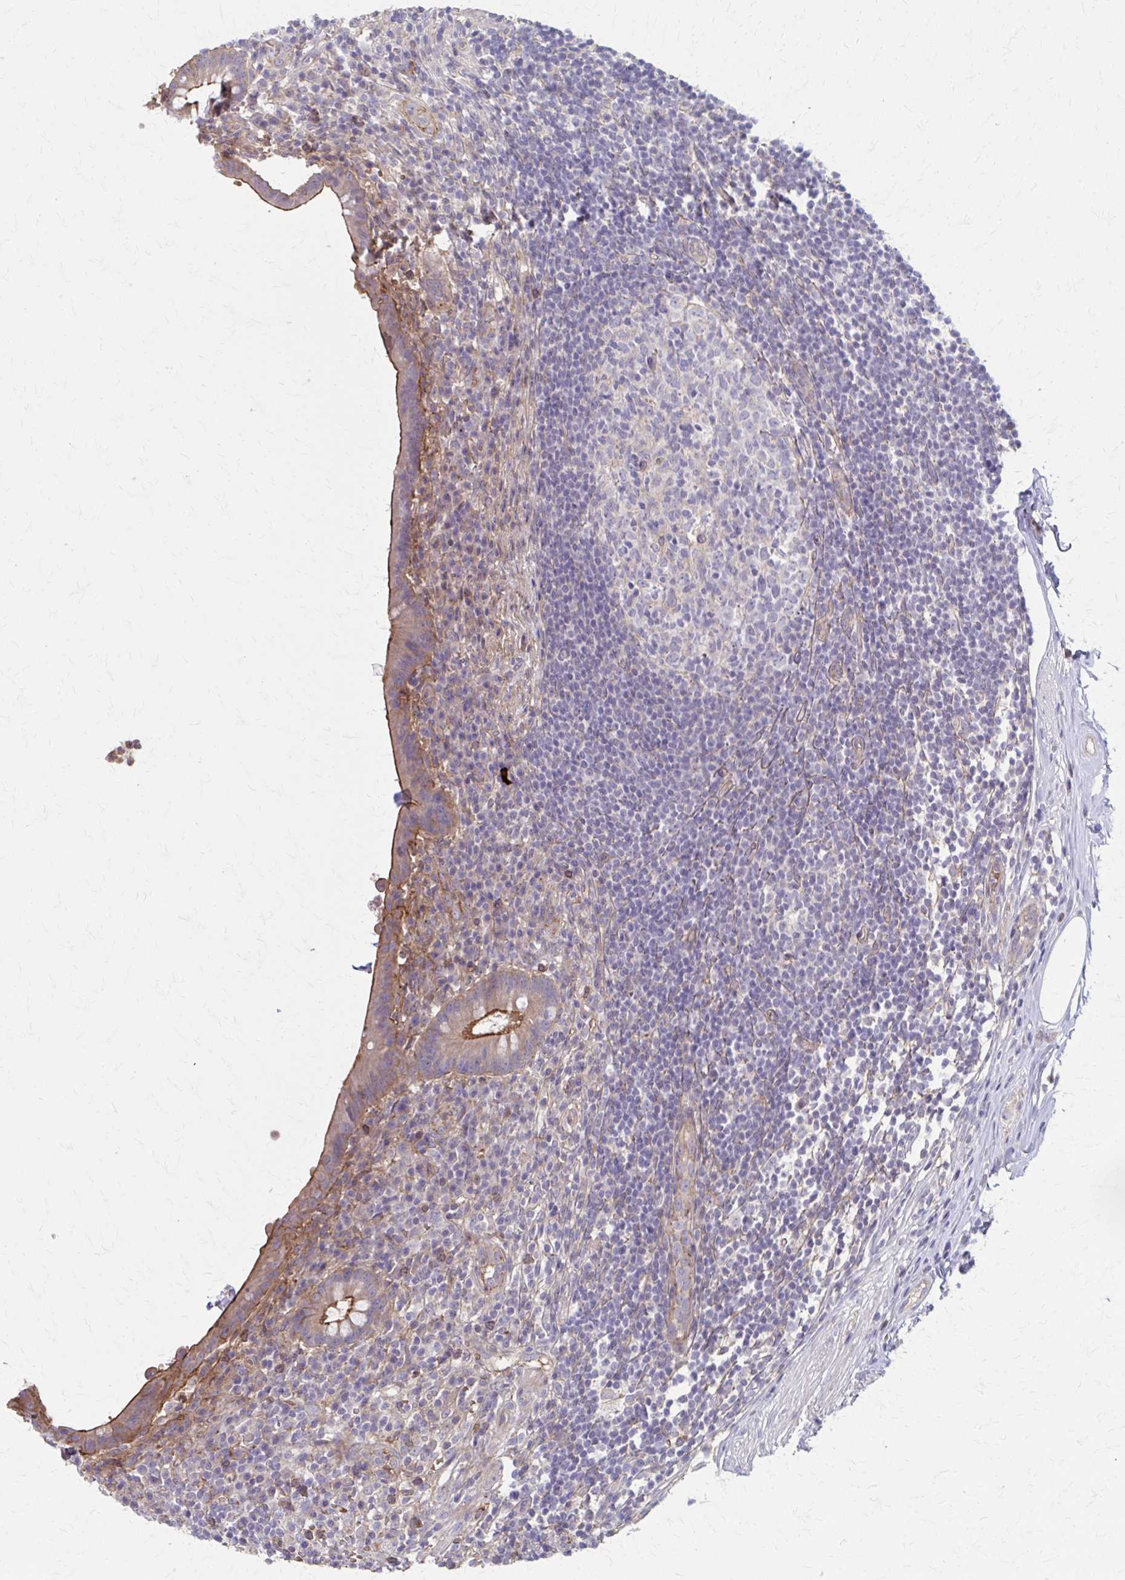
{"staining": {"intensity": "moderate", "quantity": "25%-75%", "location": "cytoplasmic/membranous"}, "tissue": "appendix", "cell_type": "Glandular cells", "image_type": "normal", "snomed": [{"axis": "morphology", "description": "Normal tissue, NOS"}, {"axis": "topography", "description": "Appendix"}], "caption": "Appendix stained with IHC displays moderate cytoplasmic/membranous positivity in approximately 25%-75% of glandular cells. The protein is shown in brown color, while the nuclei are stained blue.", "gene": "MMP14", "patient": {"sex": "female", "age": 56}}